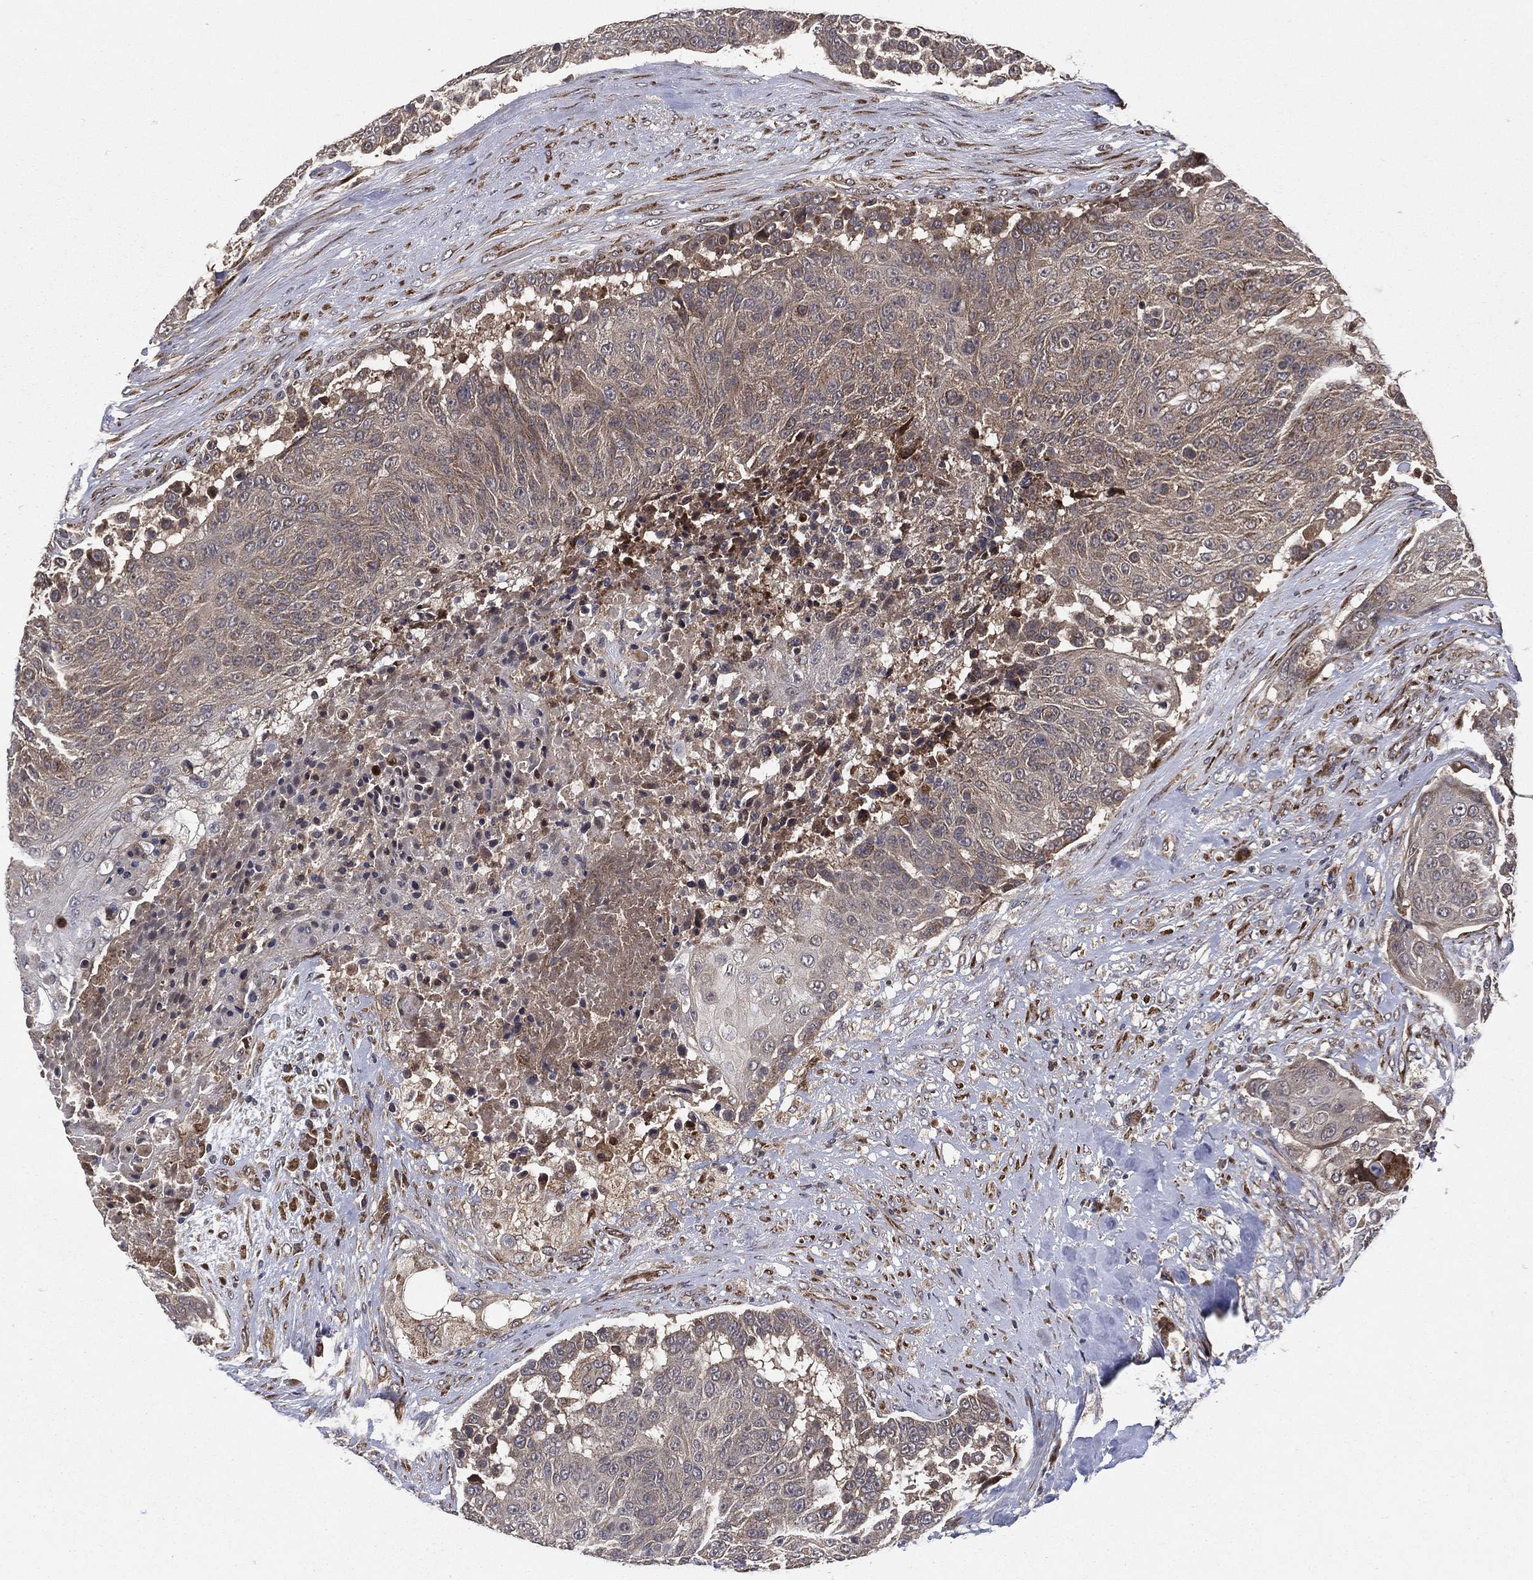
{"staining": {"intensity": "moderate", "quantity": "25%-75%", "location": "cytoplasmic/membranous"}, "tissue": "urothelial cancer", "cell_type": "Tumor cells", "image_type": "cancer", "snomed": [{"axis": "morphology", "description": "Urothelial carcinoma, High grade"}, {"axis": "topography", "description": "Urinary bladder"}], "caption": "Tumor cells display moderate cytoplasmic/membranous staining in about 25%-75% of cells in urothelial cancer.", "gene": "RAB11FIP4", "patient": {"sex": "female", "age": 63}}